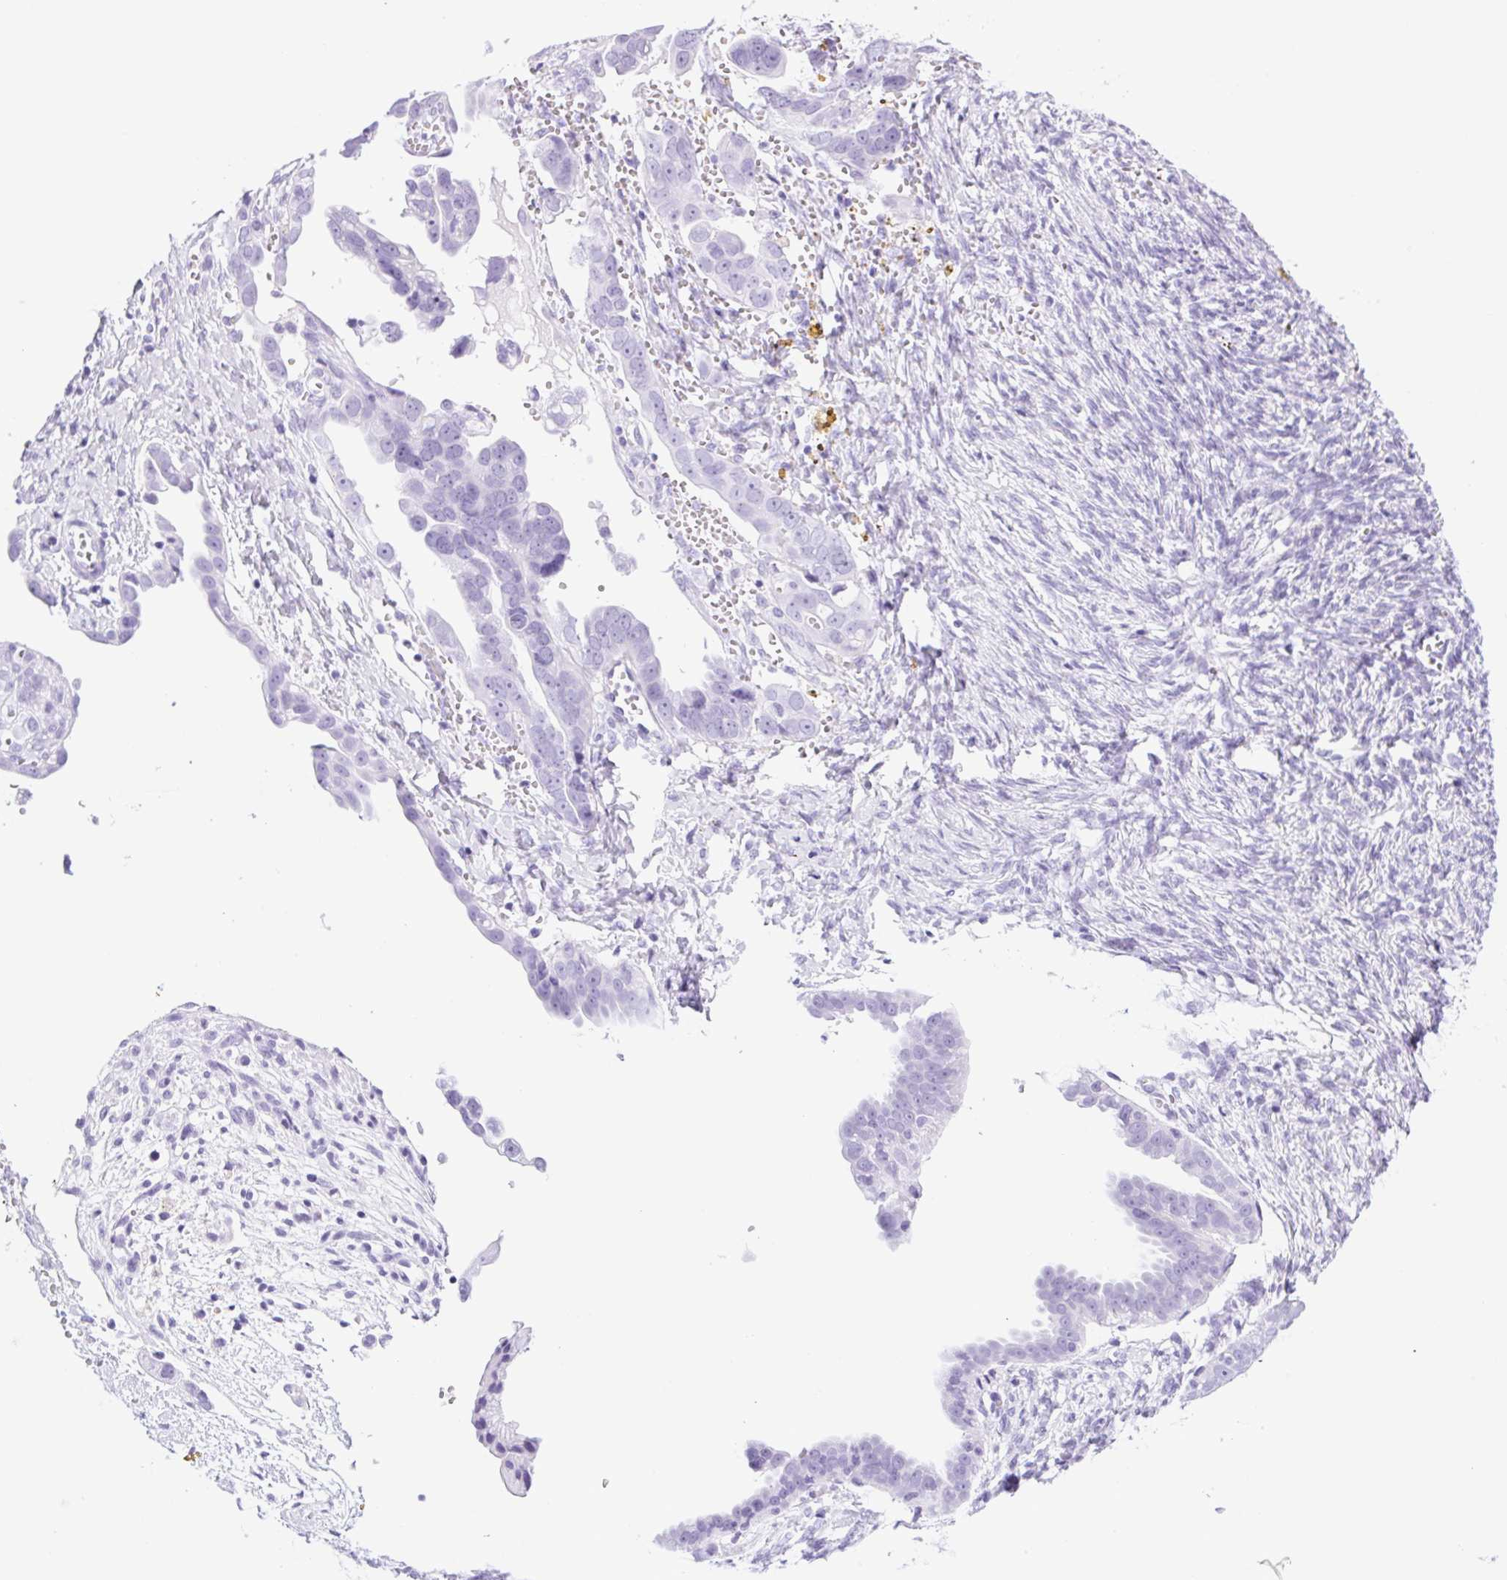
{"staining": {"intensity": "negative", "quantity": "none", "location": "none"}, "tissue": "ovarian cancer", "cell_type": "Tumor cells", "image_type": "cancer", "snomed": [{"axis": "morphology", "description": "Cystadenocarcinoma, serous, NOS"}, {"axis": "topography", "description": "Ovary"}], "caption": "Serous cystadenocarcinoma (ovarian) stained for a protein using IHC demonstrates no staining tumor cells.", "gene": "SPACA5B", "patient": {"sex": "female", "age": 59}}